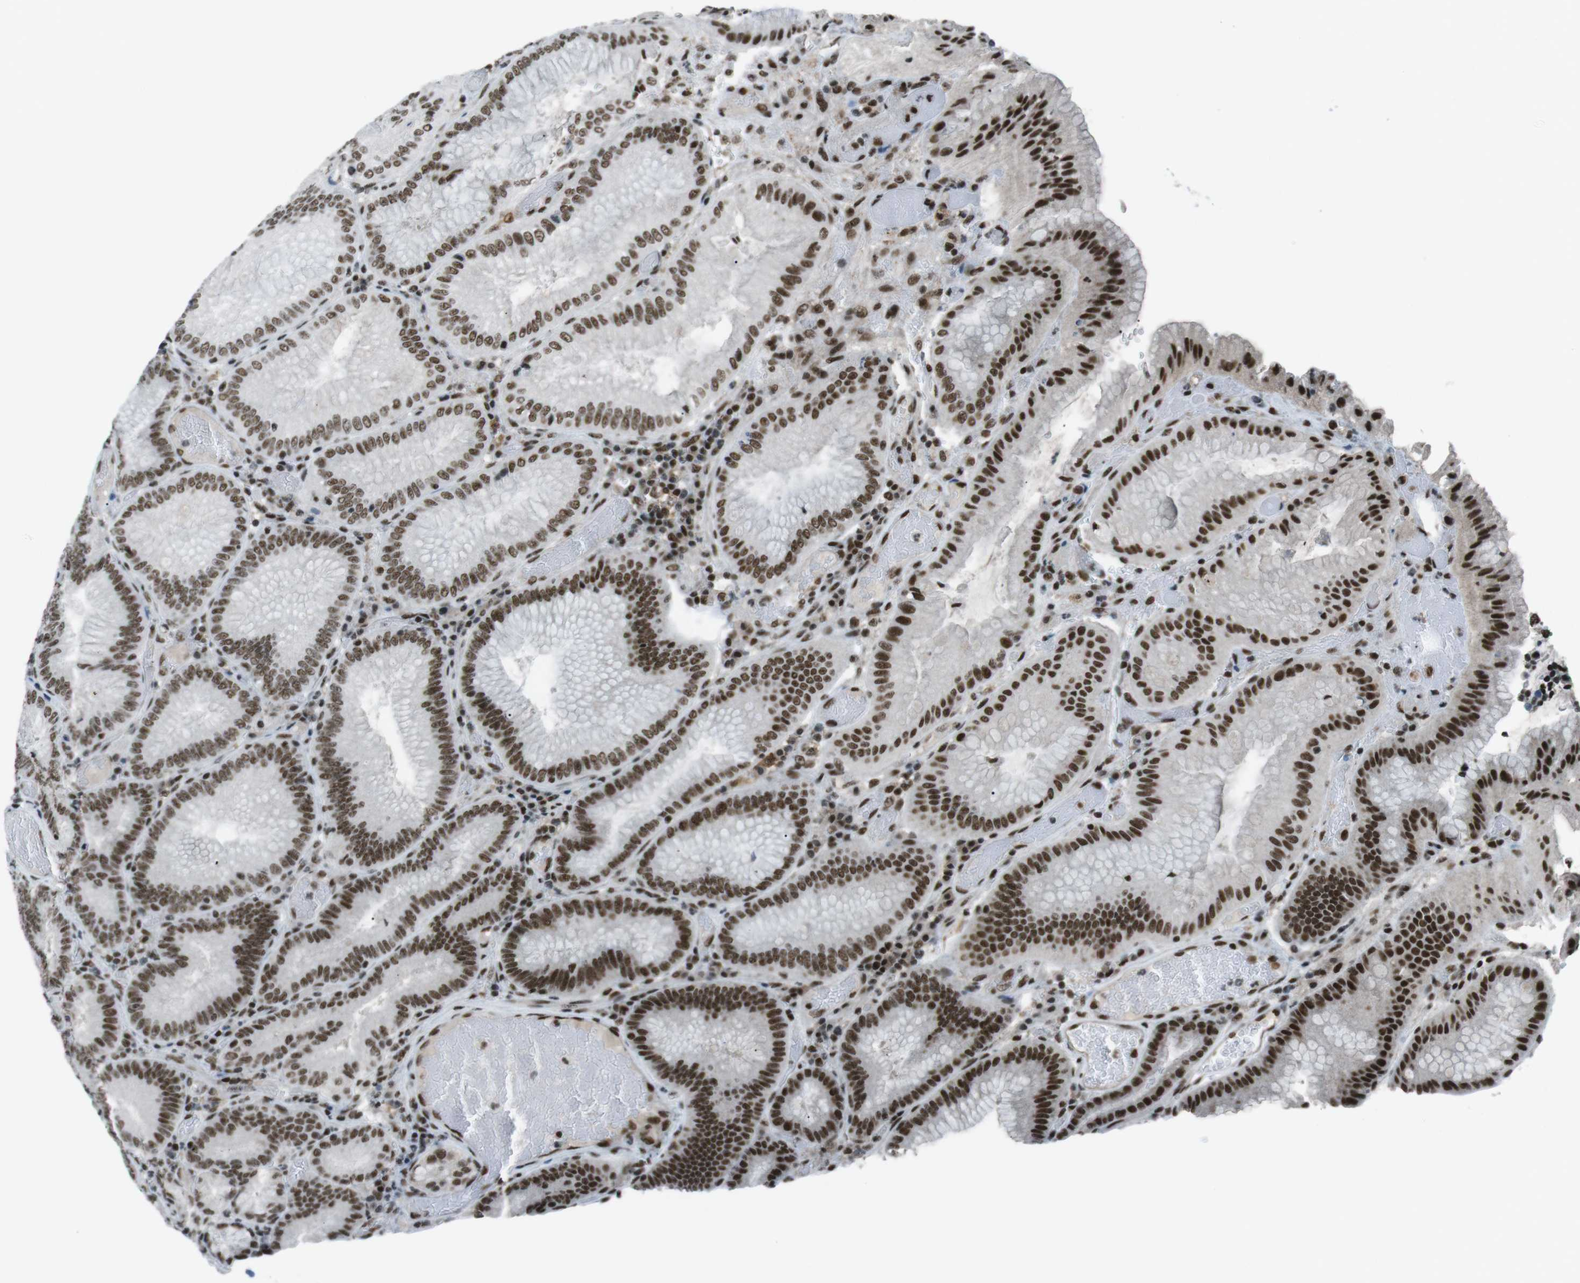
{"staining": {"intensity": "strong", "quantity": "25%-75%", "location": "nuclear"}, "tissue": "stomach", "cell_type": "Glandular cells", "image_type": "normal", "snomed": [{"axis": "morphology", "description": "Normal tissue, NOS"}, {"axis": "morphology", "description": "Carcinoid, malignant, NOS"}, {"axis": "topography", "description": "Stomach, upper"}], "caption": "Stomach stained with a brown dye exhibits strong nuclear positive positivity in approximately 25%-75% of glandular cells.", "gene": "TAF1", "patient": {"sex": "male", "age": 39}}